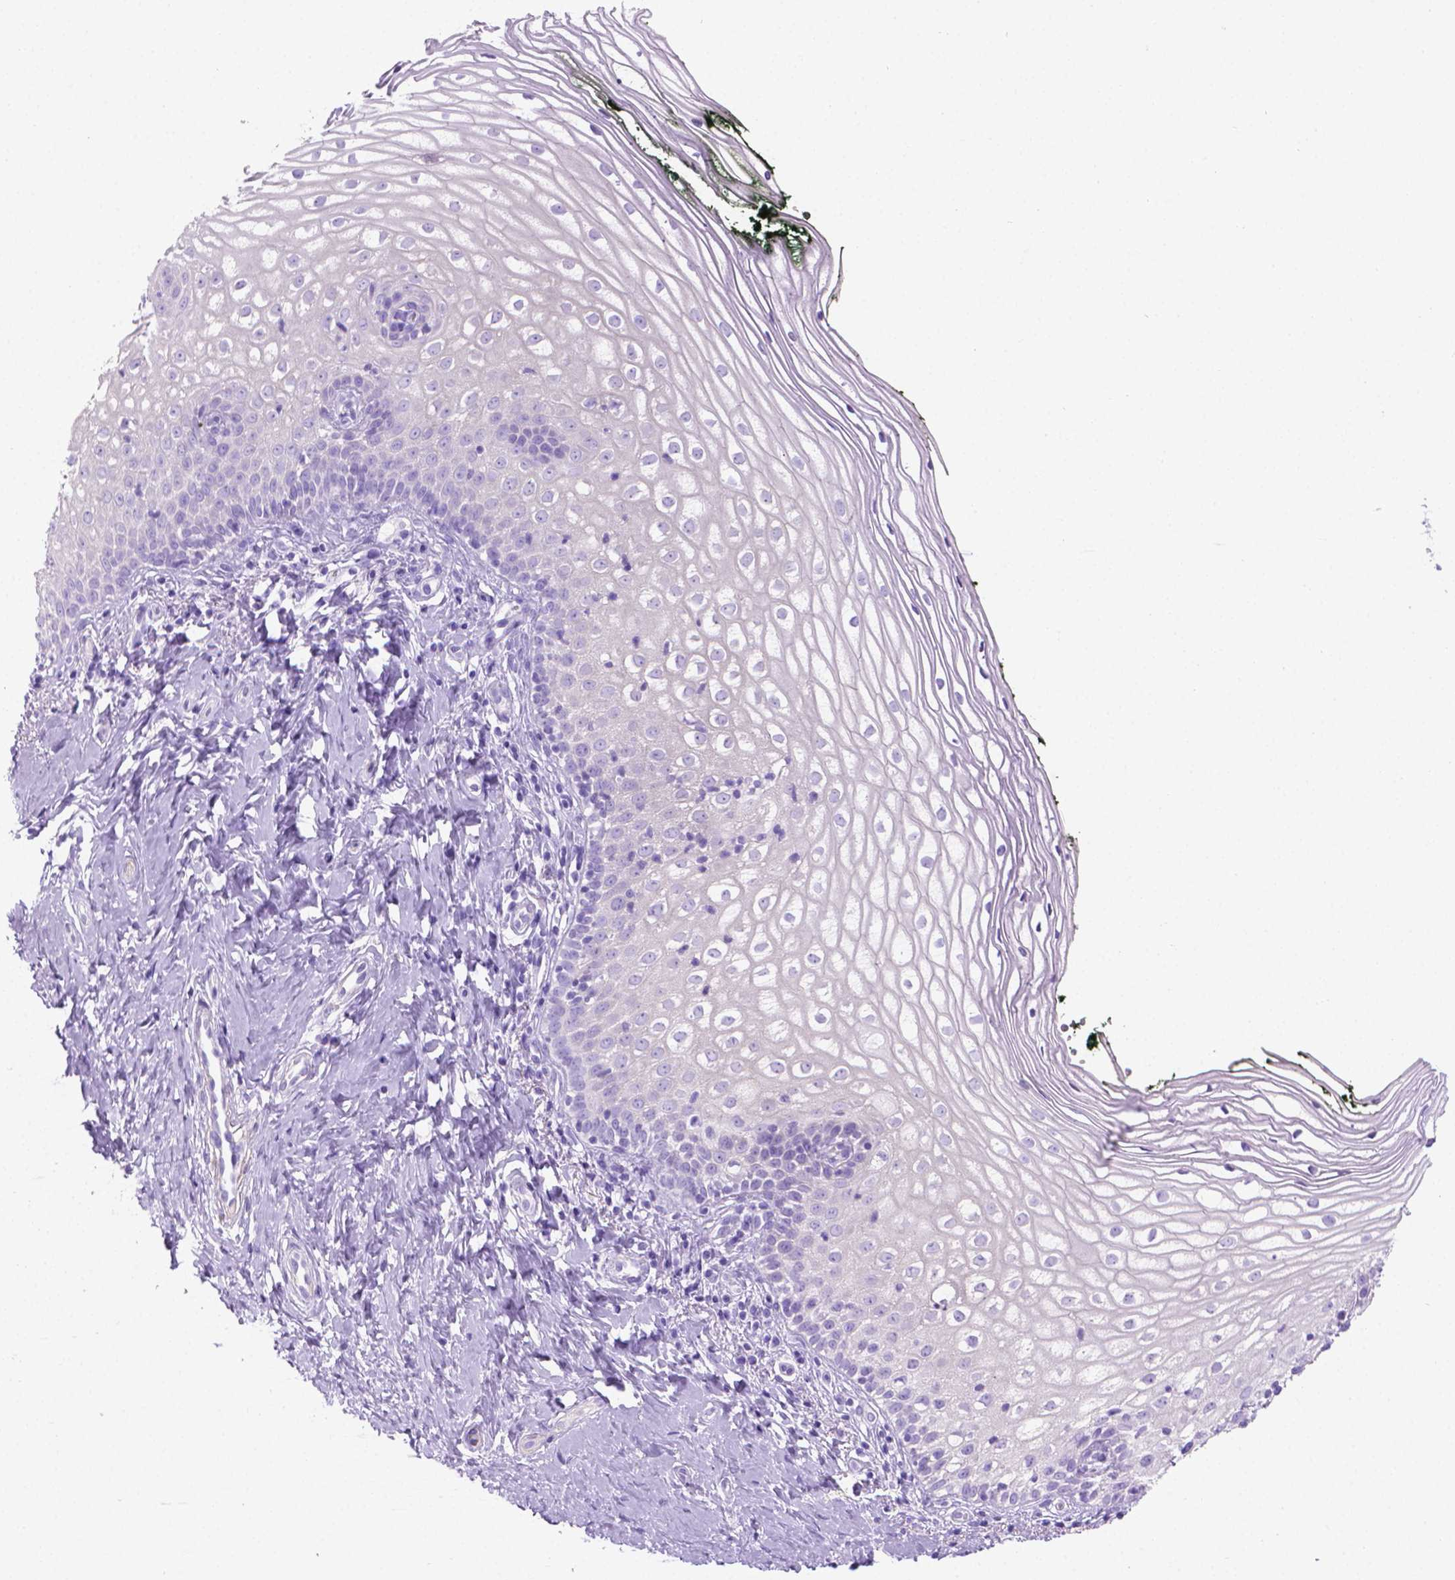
{"staining": {"intensity": "negative", "quantity": "none", "location": "none"}, "tissue": "vagina", "cell_type": "Squamous epithelial cells", "image_type": "normal", "snomed": [{"axis": "morphology", "description": "Normal tissue, NOS"}, {"axis": "topography", "description": "Vagina"}], "caption": "Immunohistochemical staining of normal vagina demonstrates no significant staining in squamous epithelial cells. (DAB (3,3'-diaminobenzidine) immunohistochemistry (IHC) with hematoxylin counter stain).", "gene": "FASN", "patient": {"sex": "female", "age": 47}}